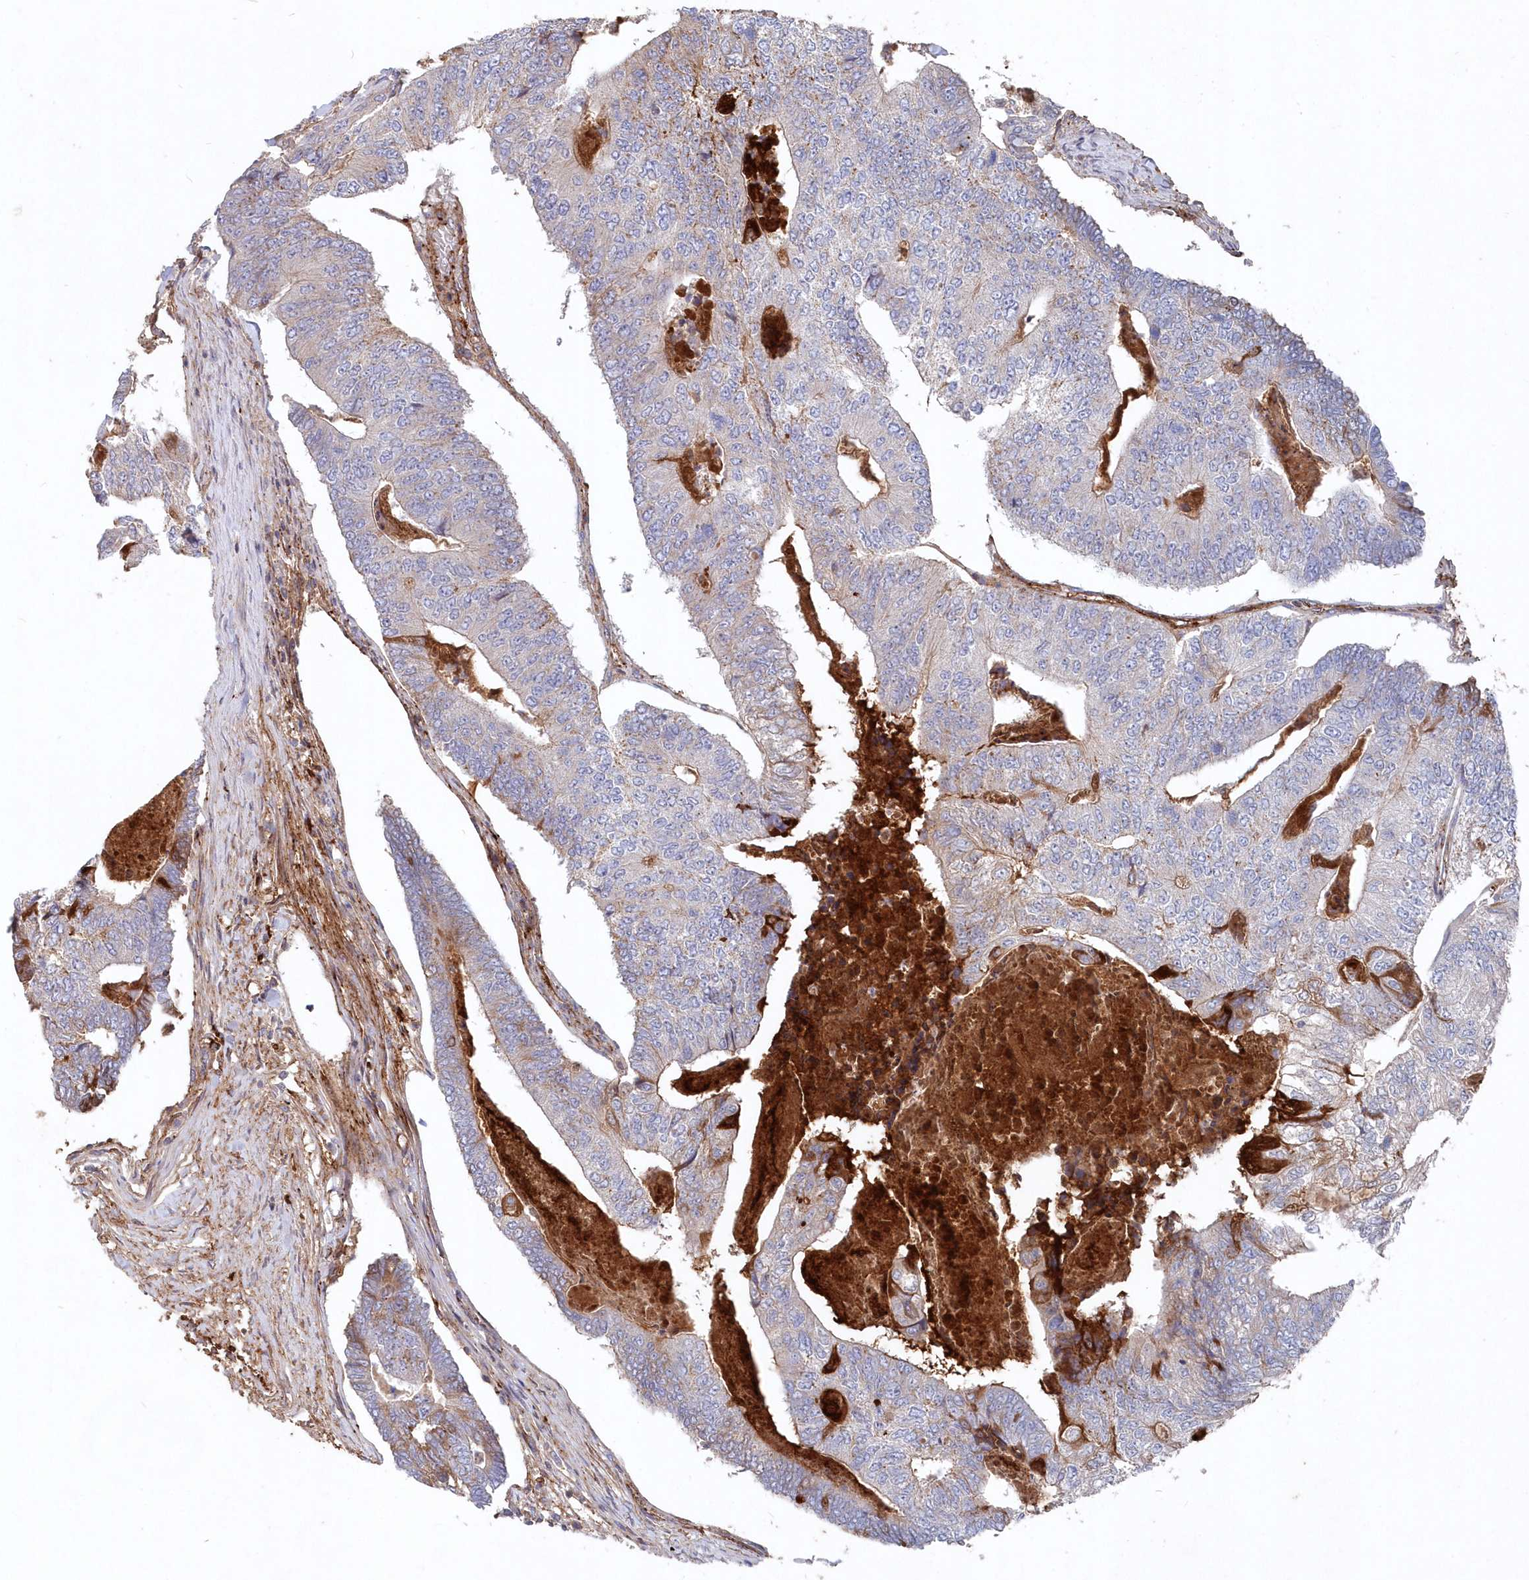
{"staining": {"intensity": "negative", "quantity": "none", "location": "none"}, "tissue": "colorectal cancer", "cell_type": "Tumor cells", "image_type": "cancer", "snomed": [{"axis": "morphology", "description": "Adenocarcinoma, NOS"}, {"axis": "topography", "description": "Colon"}], "caption": "High power microscopy micrograph of an IHC photomicrograph of colorectal cancer (adenocarcinoma), revealing no significant staining in tumor cells. (Brightfield microscopy of DAB (3,3'-diaminobenzidine) IHC at high magnification).", "gene": "ABHD14B", "patient": {"sex": "female", "age": 67}}